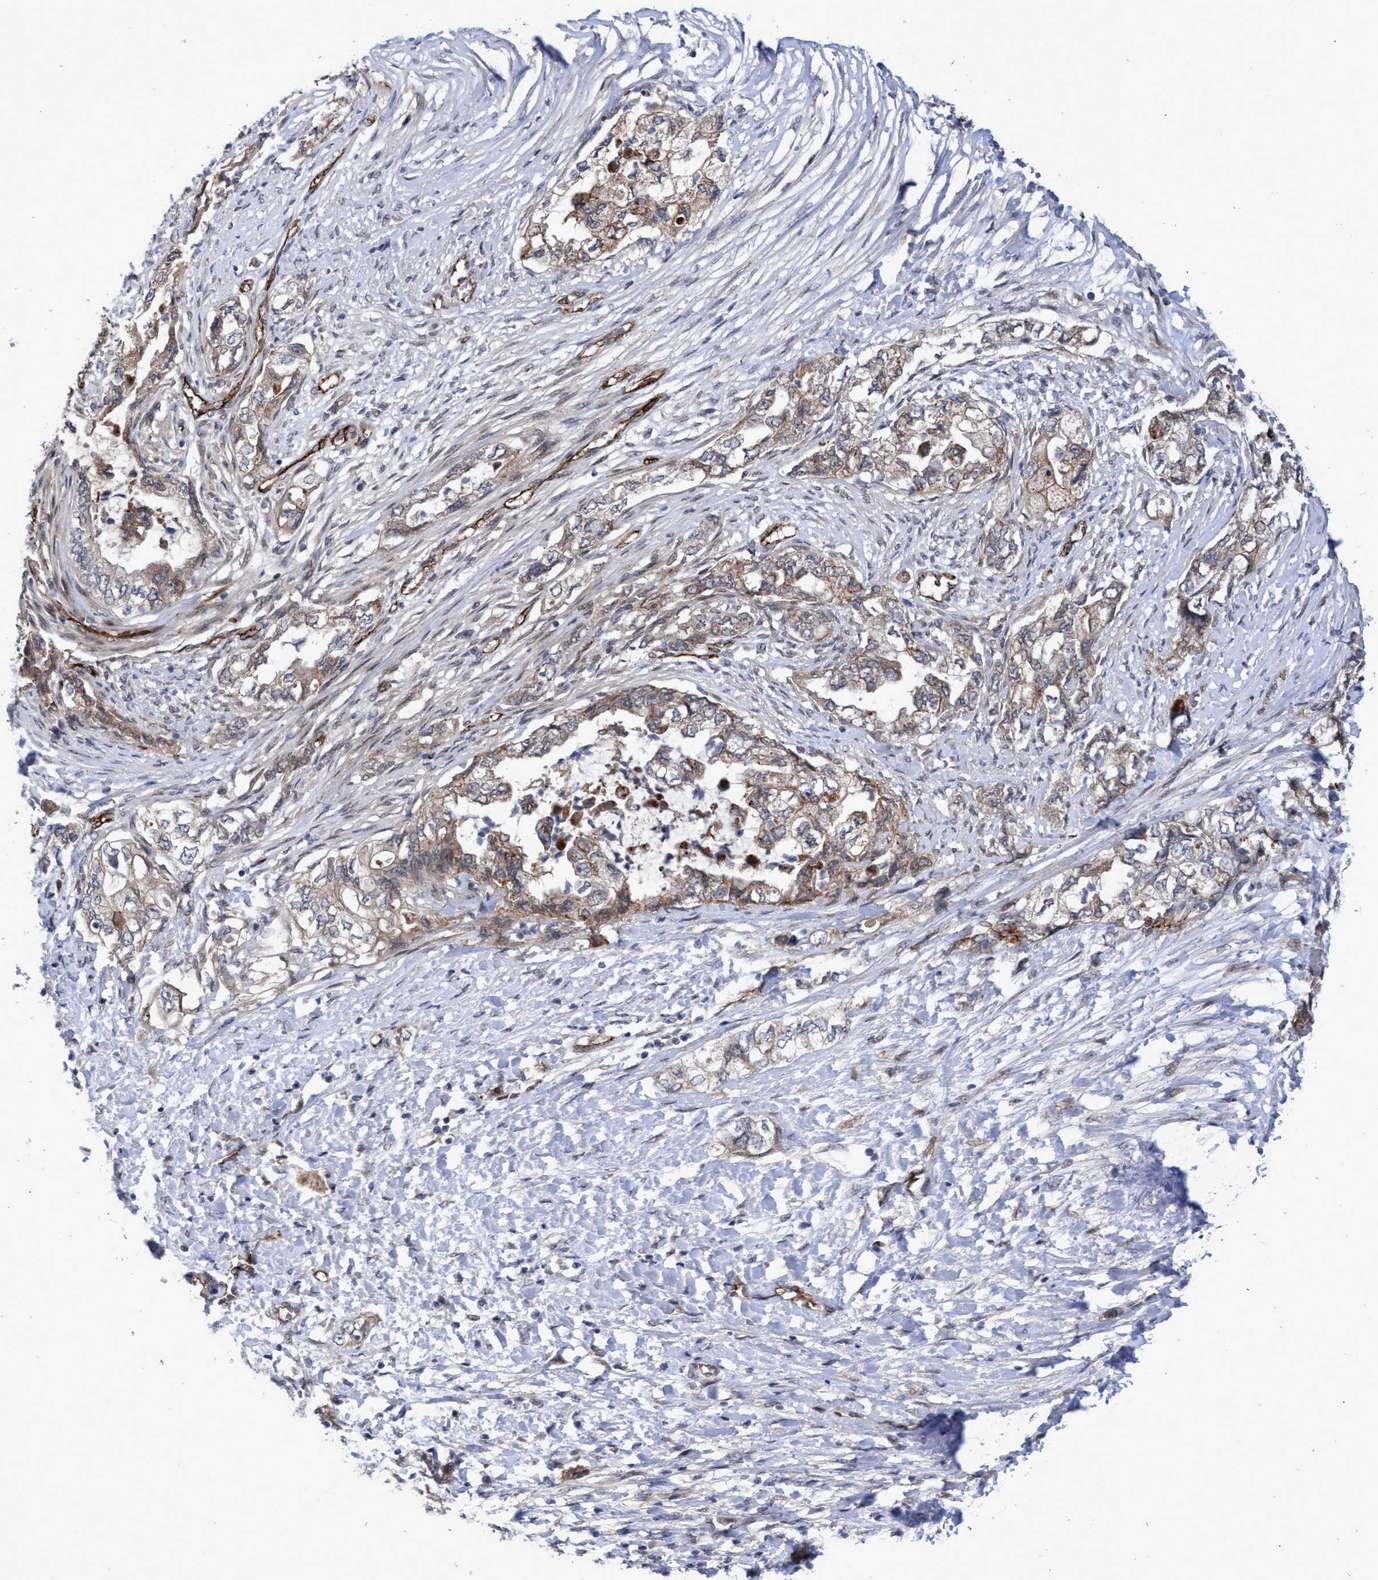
{"staining": {"intensity": "weak", "quantity": ">75%", "location": "cytoplasmic/membranous"}, "tissue": "pancreatic cancer", "cell_type": "Tumor cells", "image_type": "cancer", "snomed": [{"axis": "morphology", "description": "Adenocarcinoma, NOS"}, {"axis": "topography", "description": "Pancreas"}], "caption": "Approximately >75% of tumor cells in pancreatic adenocarcinoma reveal weak cytoplasmic/membranous protein staining as visualized by brown immunohistochemical staining.", "gene": "ZNF750", "patient": {"sex": "female", "age": 73}}